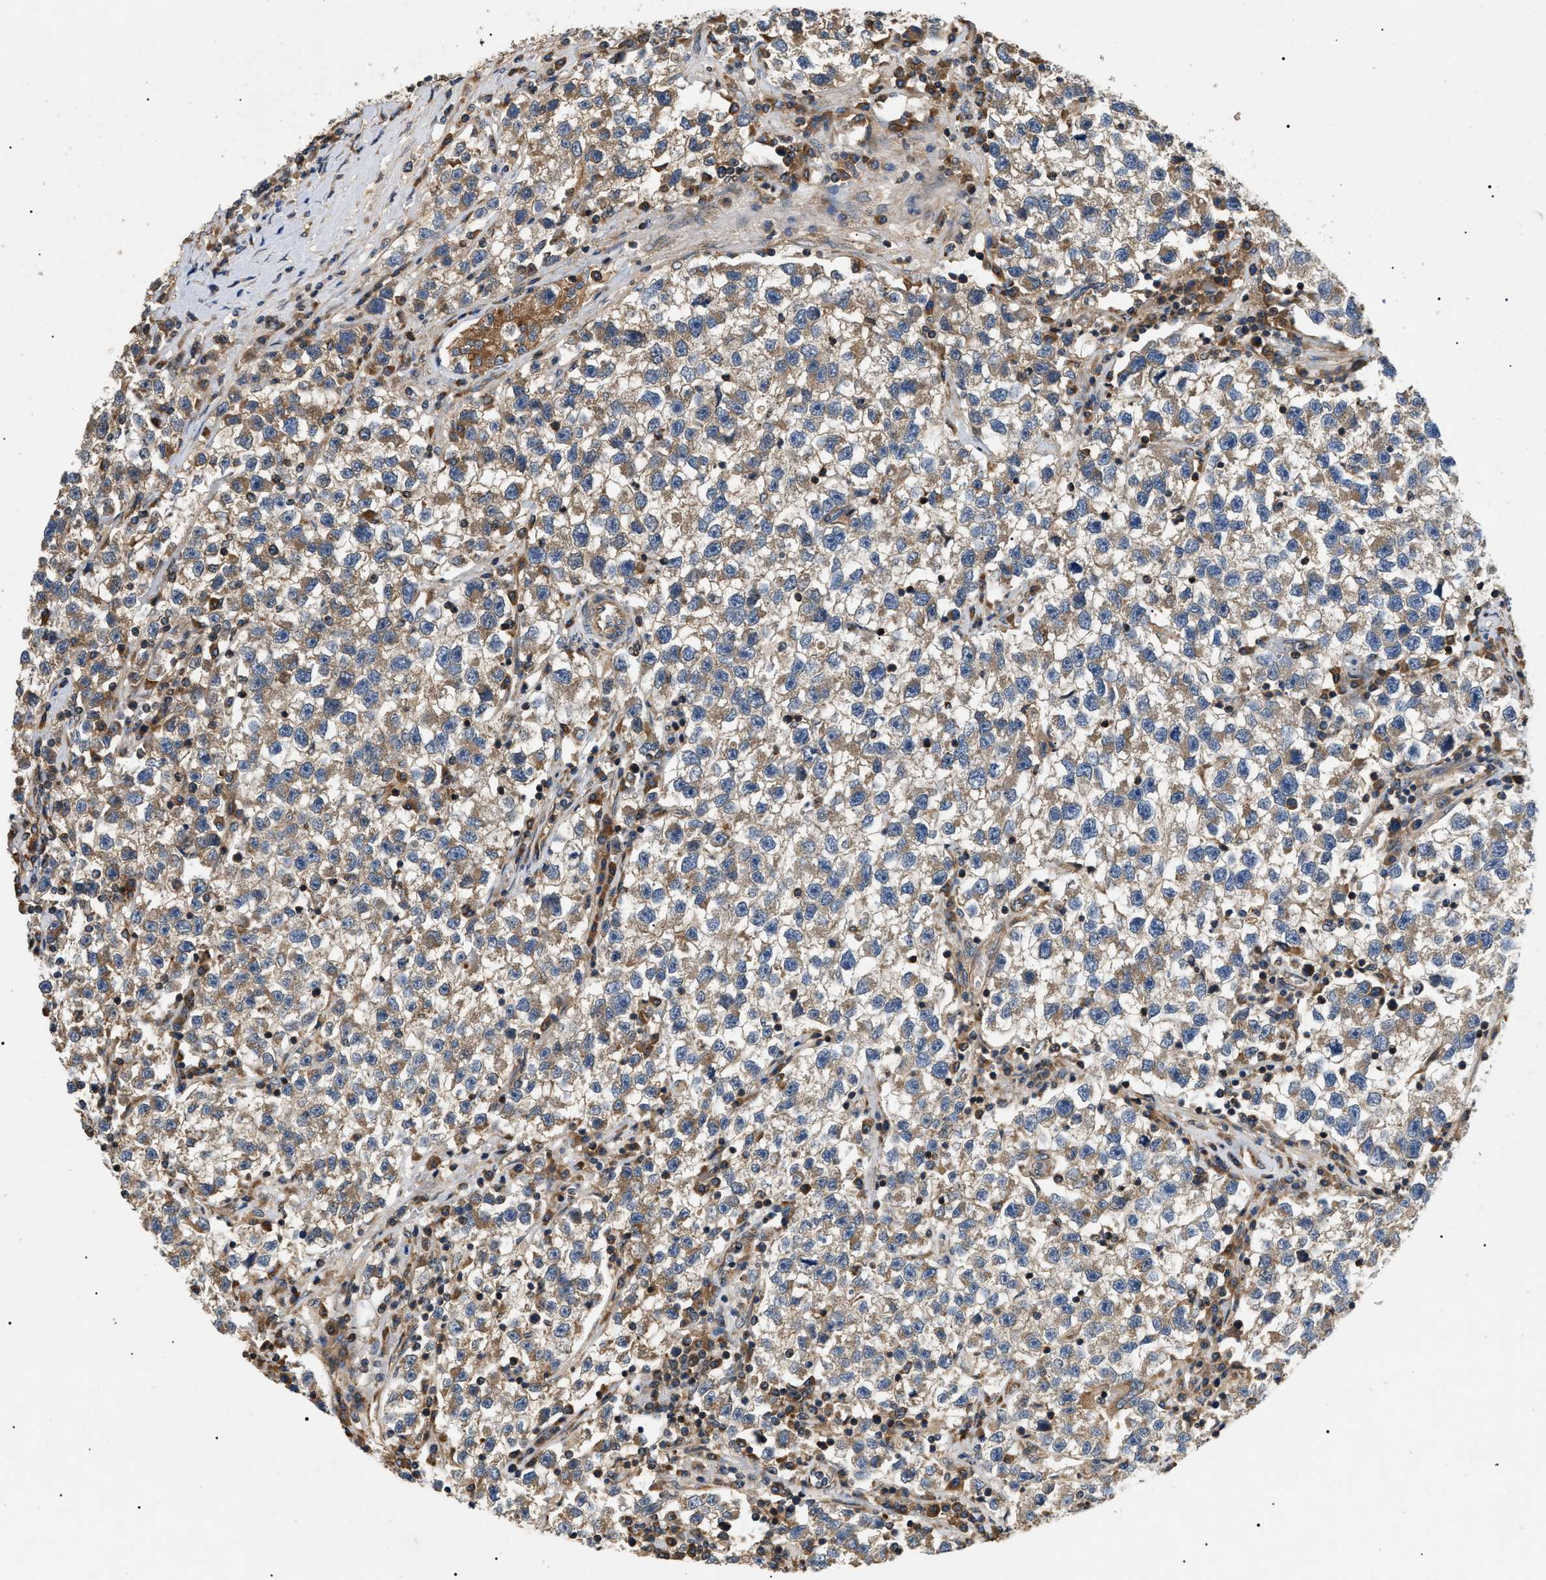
{"staining": {"intensity": "moderate", "quantity": ">75%", "location": "cytoplasmic/membranous"}, "tissue": "testis cancer", "cell_type": "Tumor cells", "image_type": "cancer", "snomed": [{"axis": "morphology", "description": "Seminoma, NOS"}, {"axis": "topography", "description": "Testis"}], "caption": "Moderate cytoplasmic/membranous expression for a protein is identified in about >75% of tumor cells of seminoma (testis) using immunohistochemistry (IHC).", "gene": "PPM1B", "patient": {"sex": "male", "age": 22}}